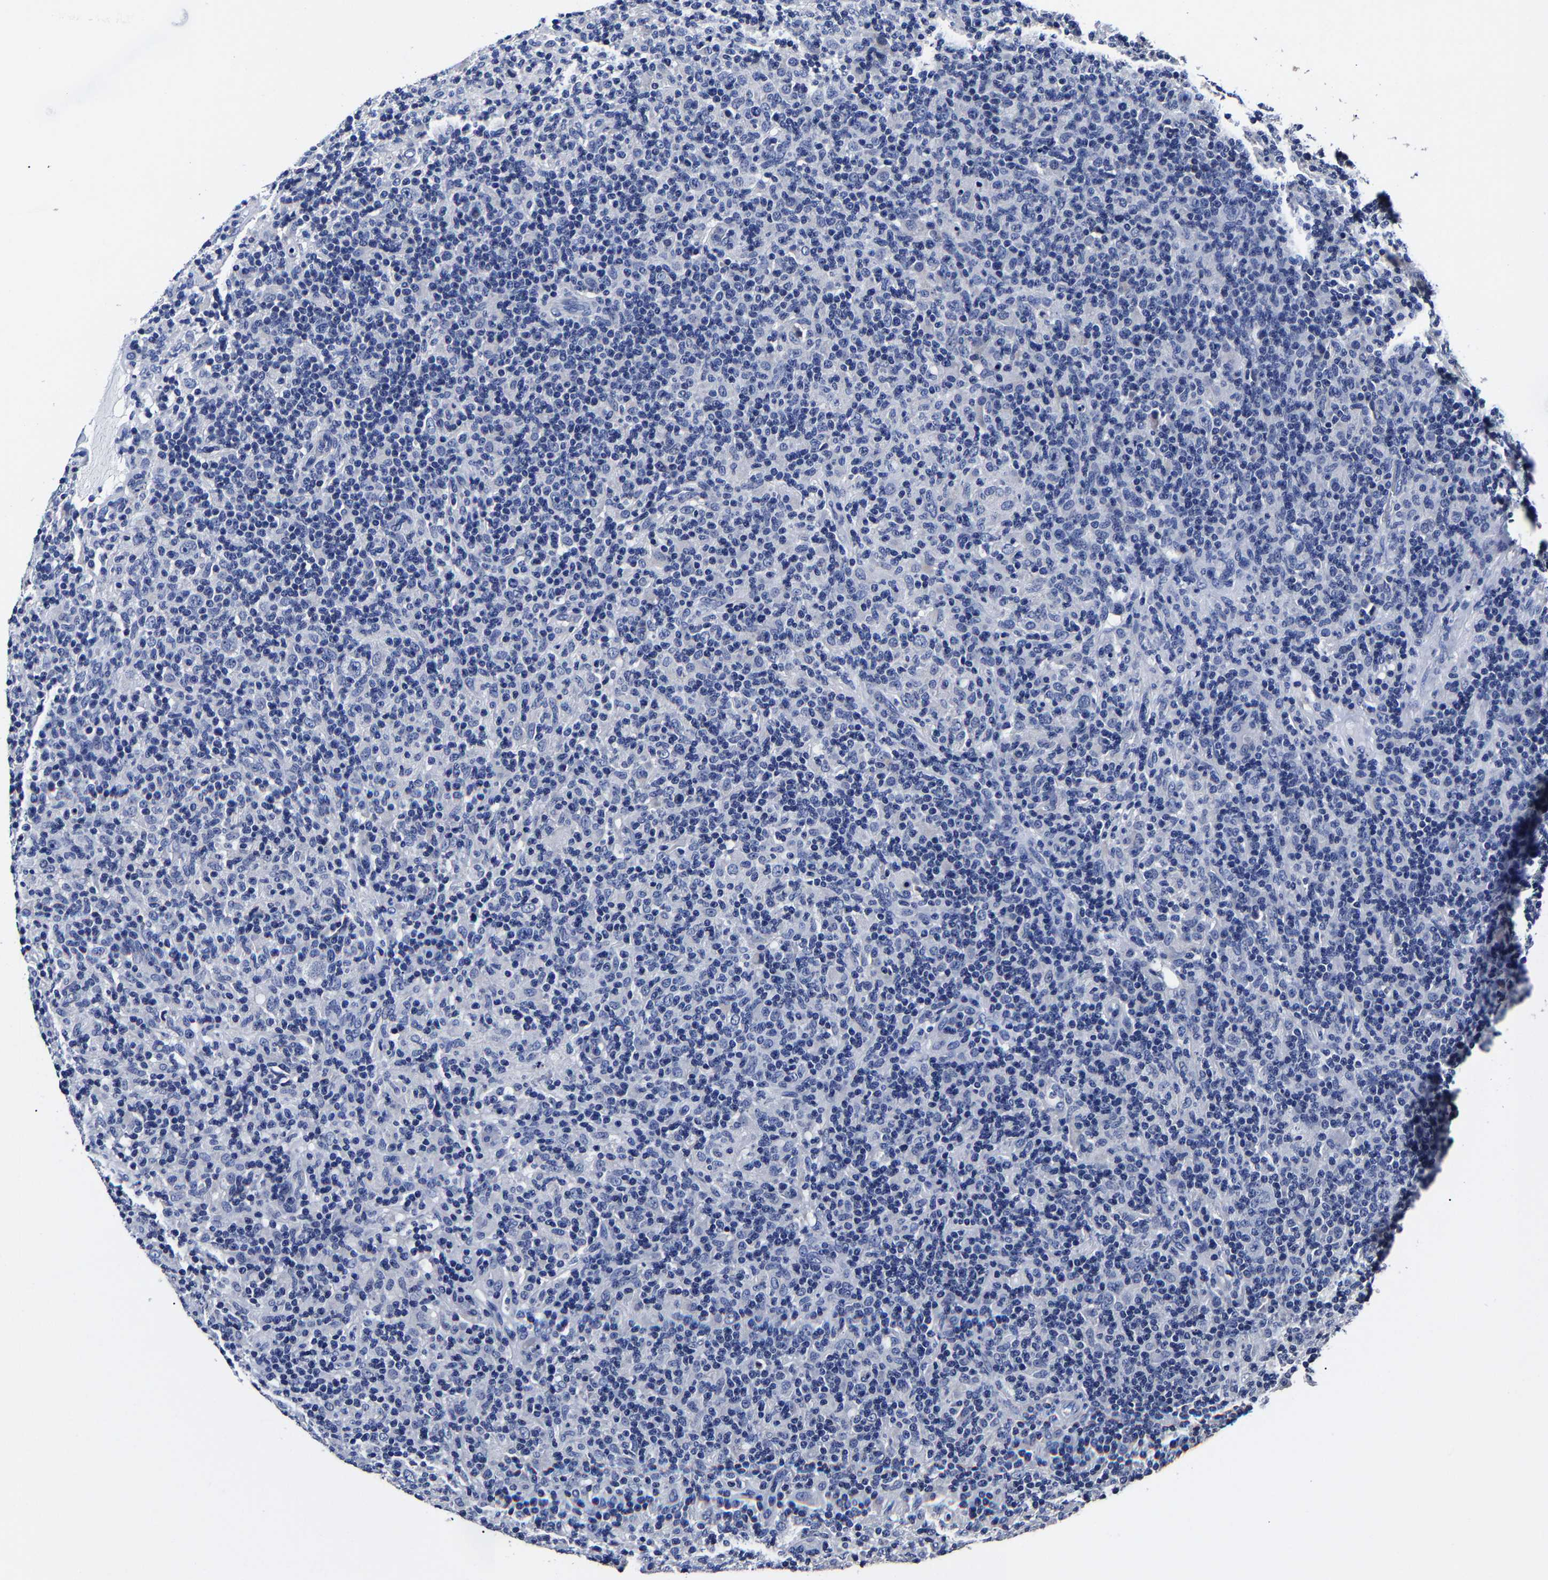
{"staining": {"intensity": "negative", "quantity": "none", "location": "none"}, "tissue": "lymphoma", "cell_type": "Tumor cells", "image_type": "cancer", "snomed": [{"axis": "morphology", "description": "Hodgkin's disease, NOS"}, {"axis": "topography", "description": "Lymph node"}], "caption": "Immunohistochemical staining of human Hodgkin's disease shows no significant positivity in tumor cells.", "gene": "AKAP4", "patient": {"sex": "male", "age": 70}}